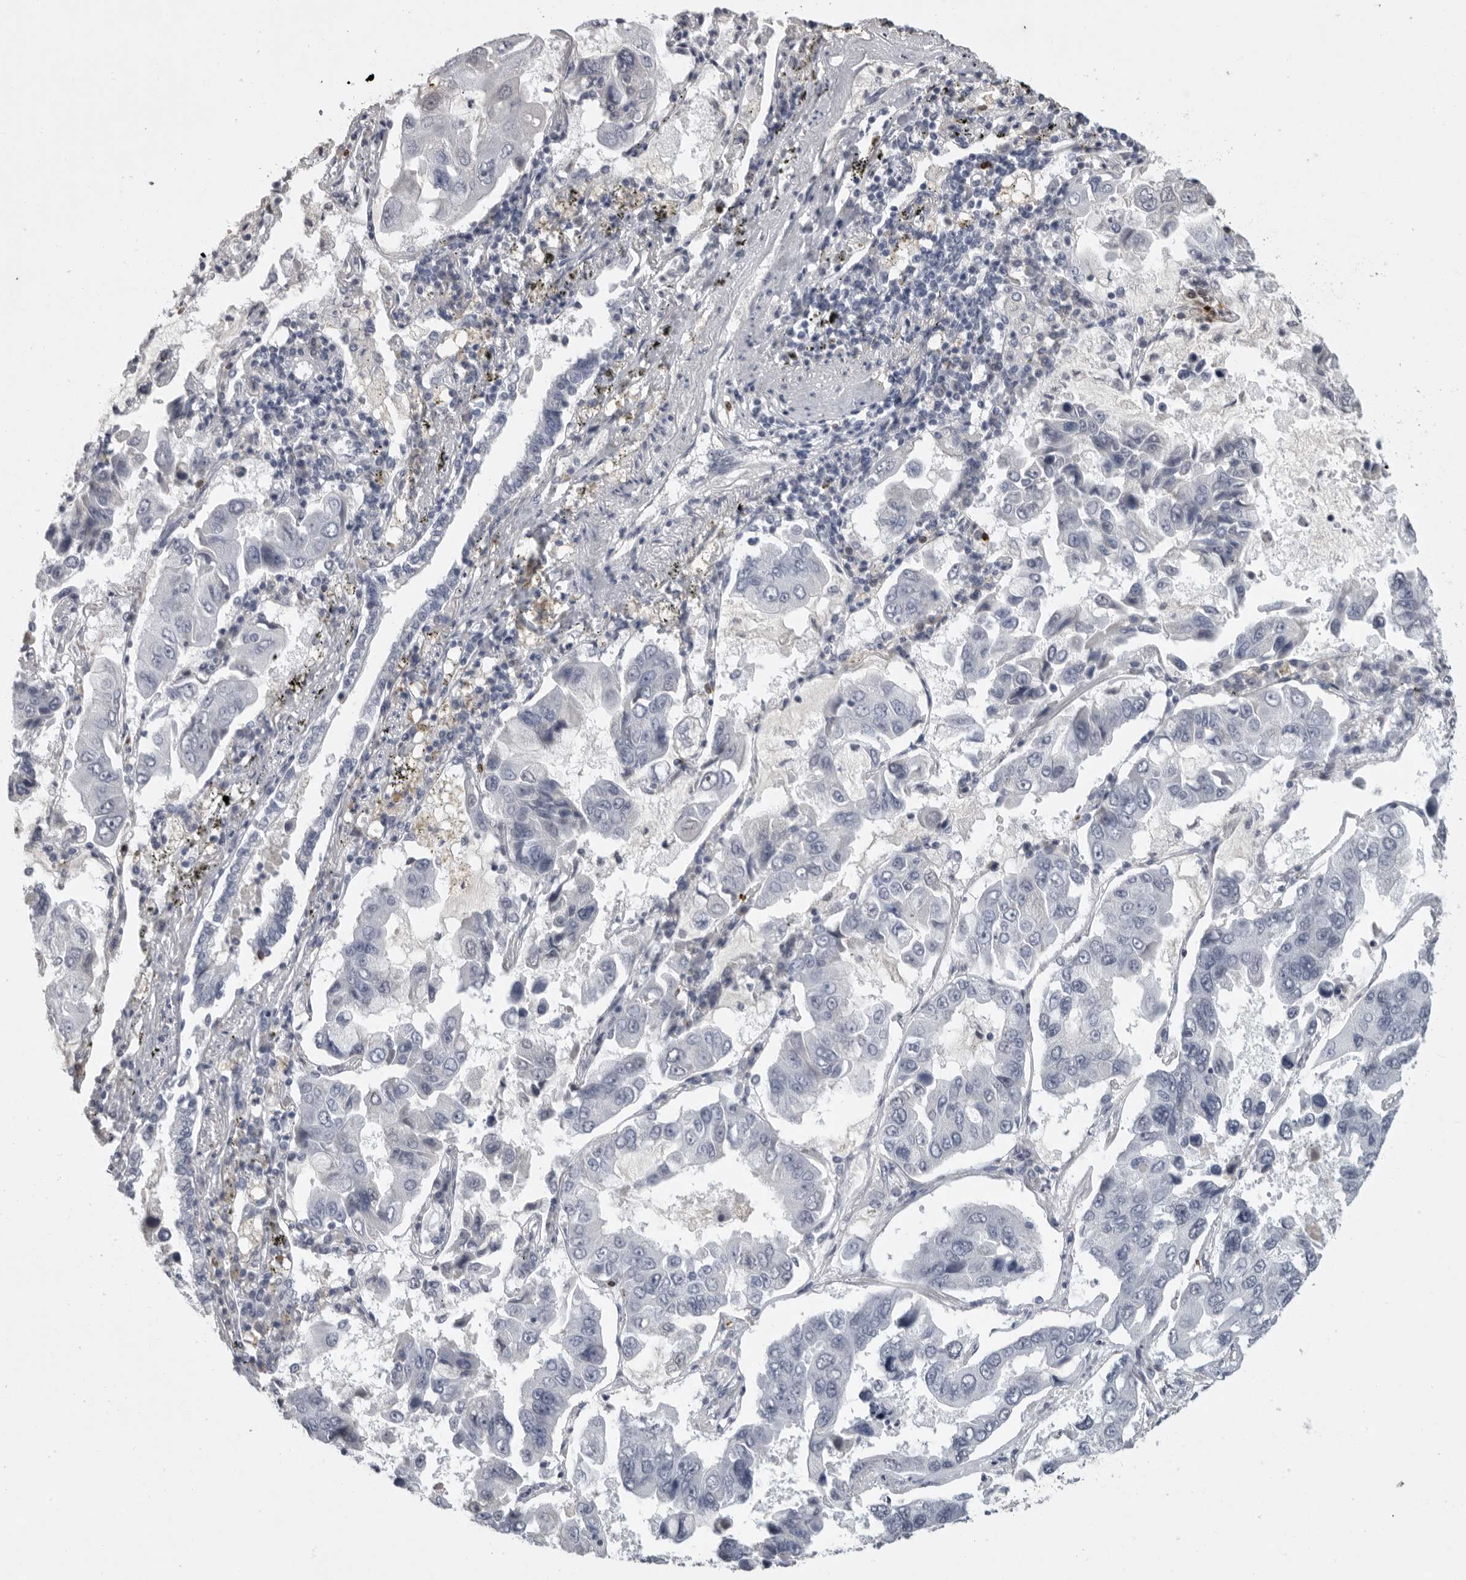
{"staining": {"intensity": "negative", "quantity": "none", "location": "none"}, "tissue": "lung cancer", "cell_type": "Tumor cells", "image_type": "cancer", "snomed": [{"axis": "morphology", "description": "Adenocarcinoma, NOS"}, {"axis": "topography", "description": "Lung"}], "caption": "Adenocarcinoma (lung) was stained to show a protein in brown. There is no significant staining in tumor cells.", "gene": "GNLY", "patient": {"sex": "male", "age": 64}}